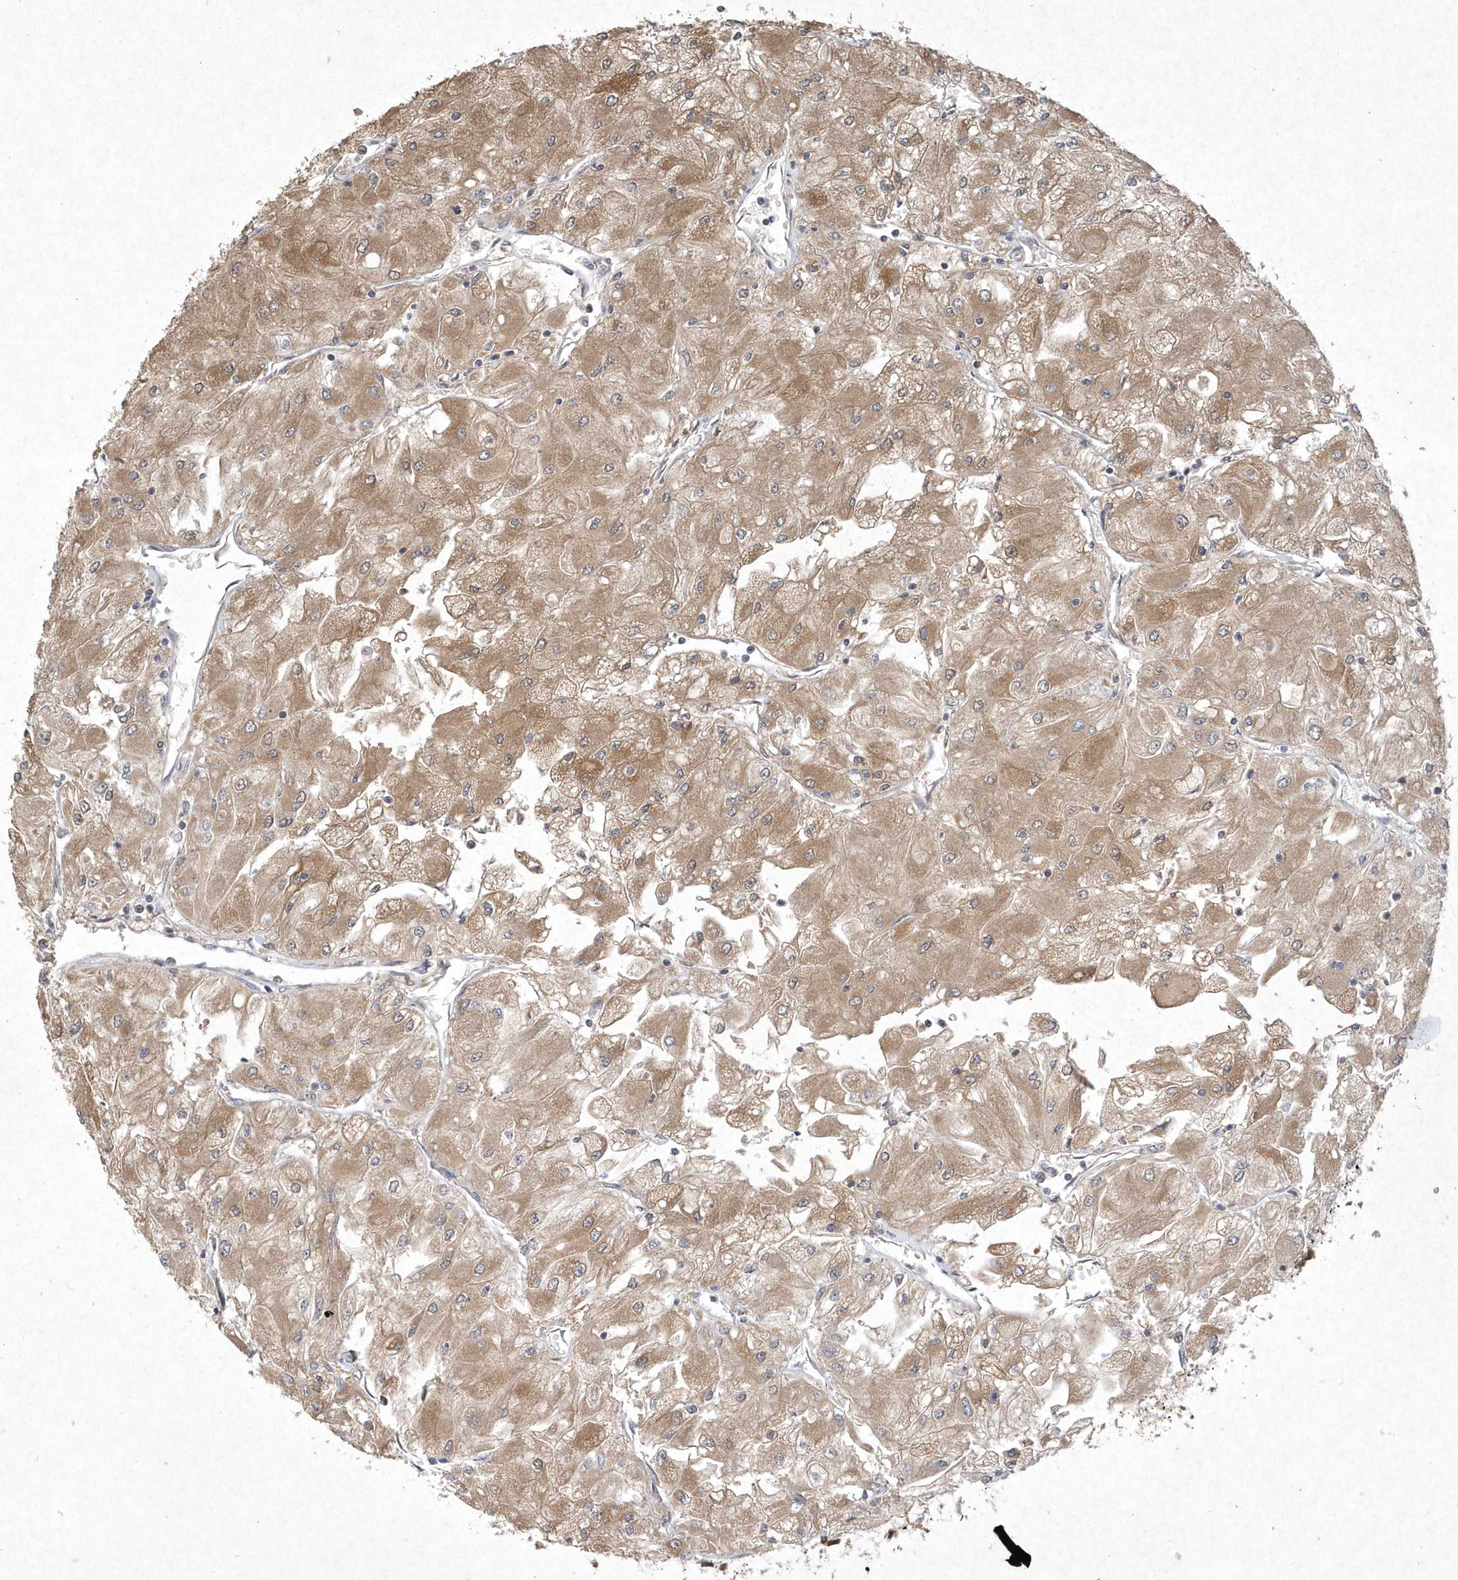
{"staining": {"intensity": "moderate", "quantity": ">75%", "location": "cytoplasmic/membranous"}, "tissue": "renal cancer", "cell_type": "Tumor cells", "image_type": "cancer", "snomed": [{"axis": "morphology", "description": "Adenocarcinoma, NOS"}, {"axis": "topography", "description": "Kidney"}], "caption": "Moderate cytoplasmic/membranous protein expression is present in about >75% of tumor cells in renal cancer (adenocarcinoma).", "gene": "AKR7A2", "patient": {"sex": "male", "age": 80}}